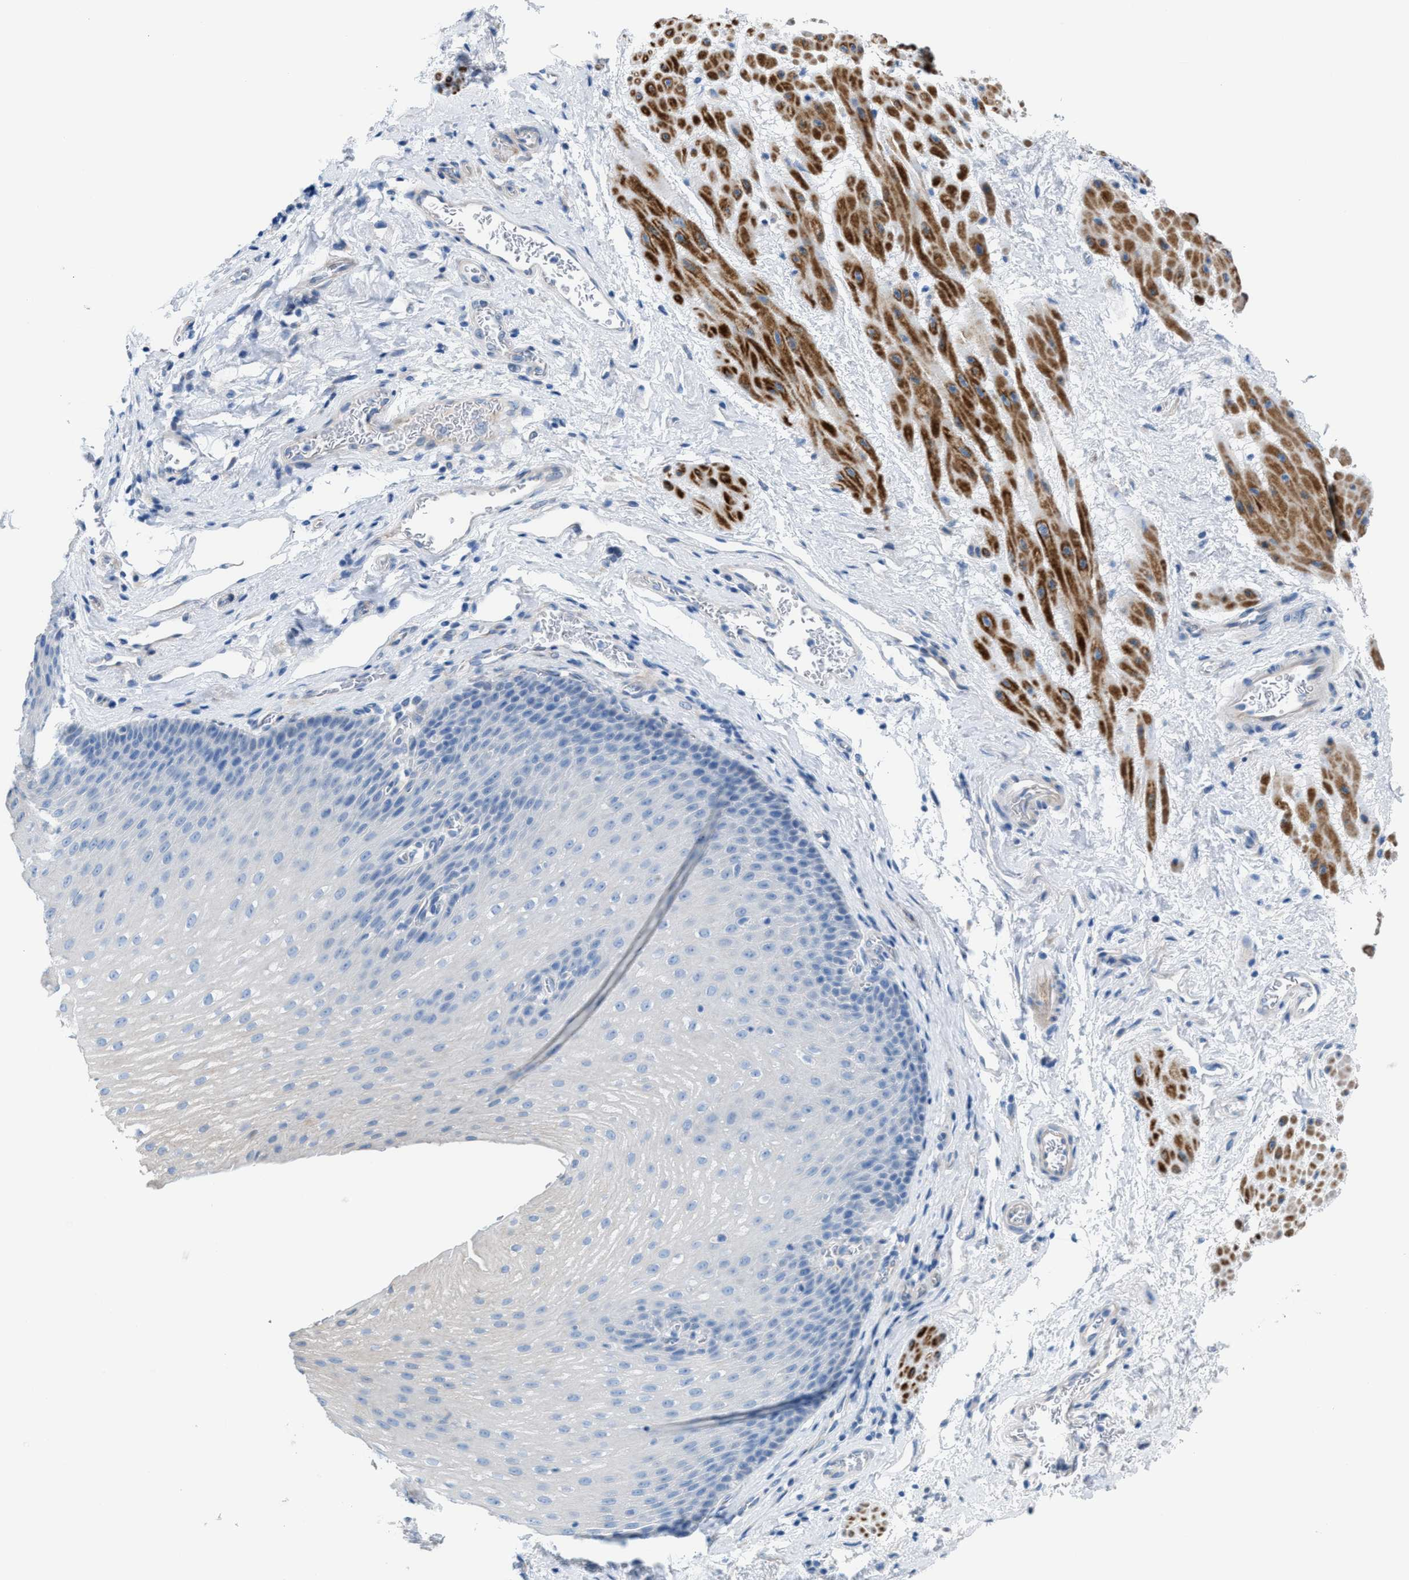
{"staining": {"intensity": "negative", "quantity": "none", "location": "none"}, "tissue": "esophagus", "cell_type": "Squamous epithelial cells", "image_type": "normal", "snomed": [{"axis": "morphology", "description": "Normal tissue, NOS"}, {"axis": "topography", "description": "Esophagus"}], "caption": "IHC image of unremarkable esophagus: esophagus stained with DAB demonstrates no significant protein expression in squamous epithelial cells. (IHC, brightfield microscopy, high magnification).", "gene": "MPP3", "patient": {"sex": "male", "age": 48}}